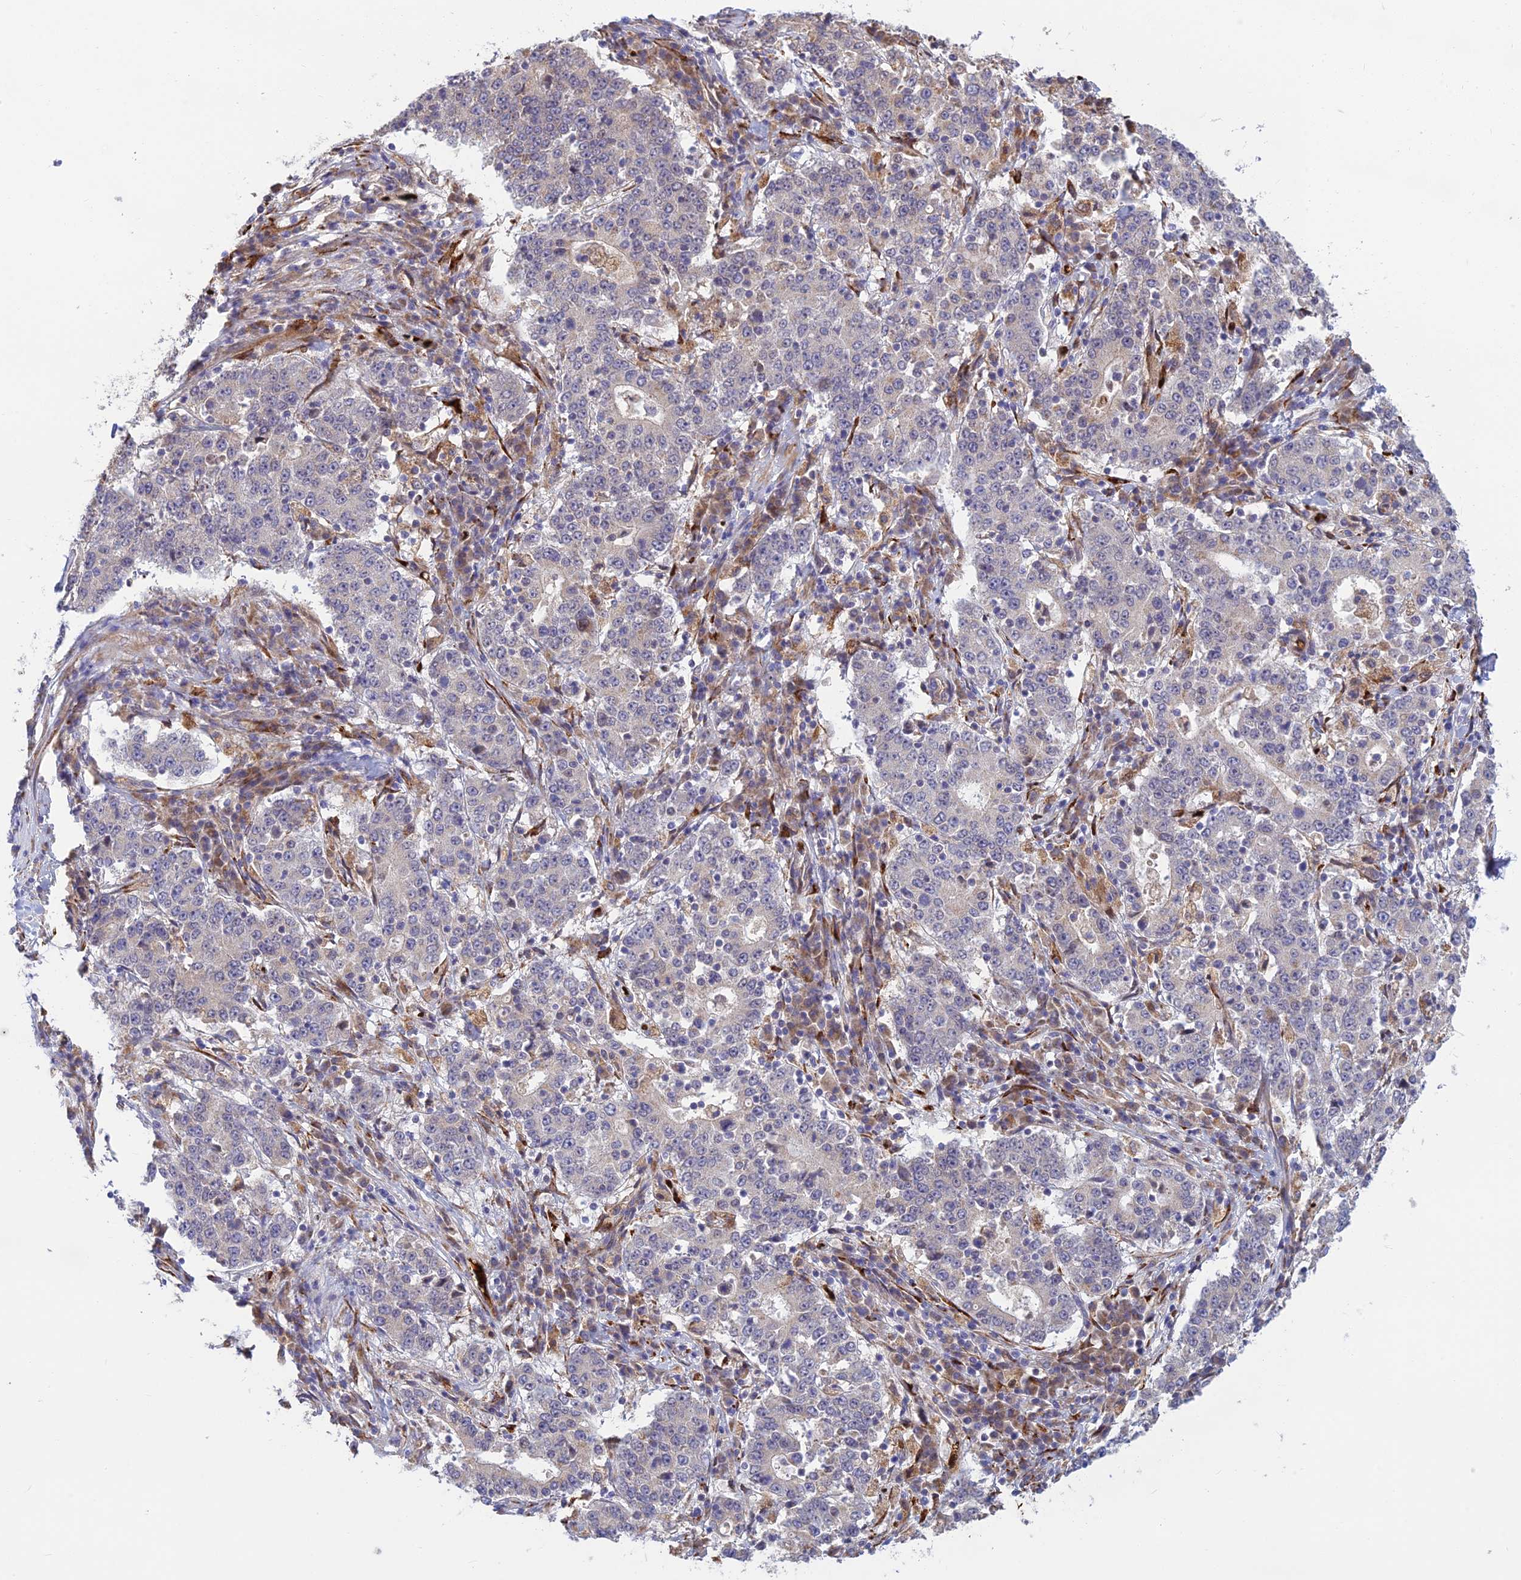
{"staining": {"intensity": "negative", "quantity": "none", "location": "none"}, "tissue": "stomach cancer", "cell_type": "Tumor cells", "image_type": "cancer", "snomed": [{"axis": "morphology", "description": "Adenocarcinoma, NOS"}, {"axis": "topography", "description": "Stomach"}], "caption": "Protein analysis of adenocarcinoma (stomach) reveals no significant positivity in tumor cells.", "gene": "UFSP2", "patient": {"sex": "male", "age": 59}}